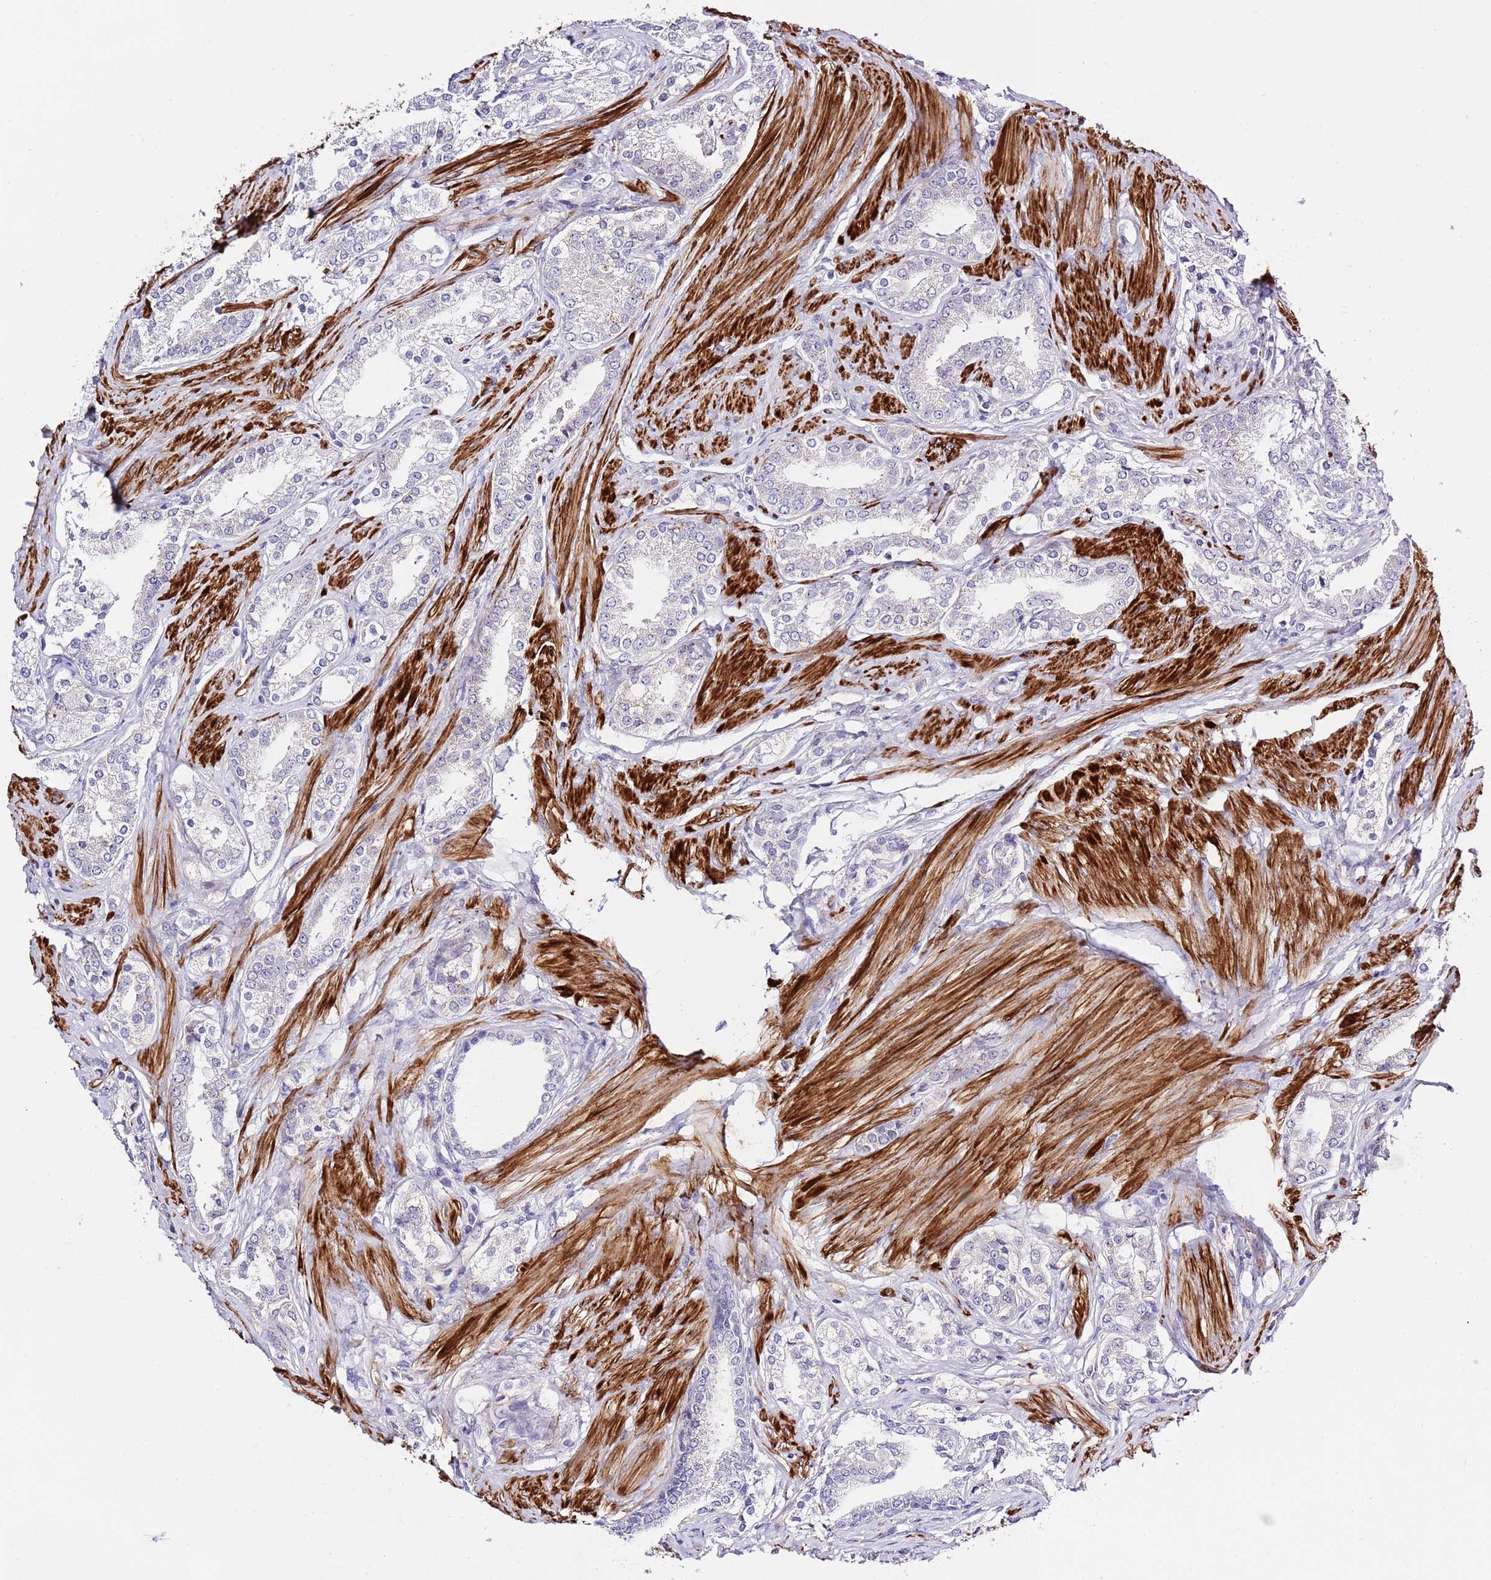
{"staining": {"intensity": "negative", "quantity": "none", "location": "none"}, "tissue": "prostate cancer", "cell_type": "Tumor cells", "image_type": "cancer", "snomed": [{"axis": "morphology", "description": "Adenocarcinoma, High grade"}, {"axis": "topography", "description": "Prostate"}], "caption": "DAB immunohistochemical staining of human prostate high-grade adenocarcinoma demonstrates no significant positivity in tumor cells.", "gene": "NET1", "patient": {"sex": "male", "age": 71}}